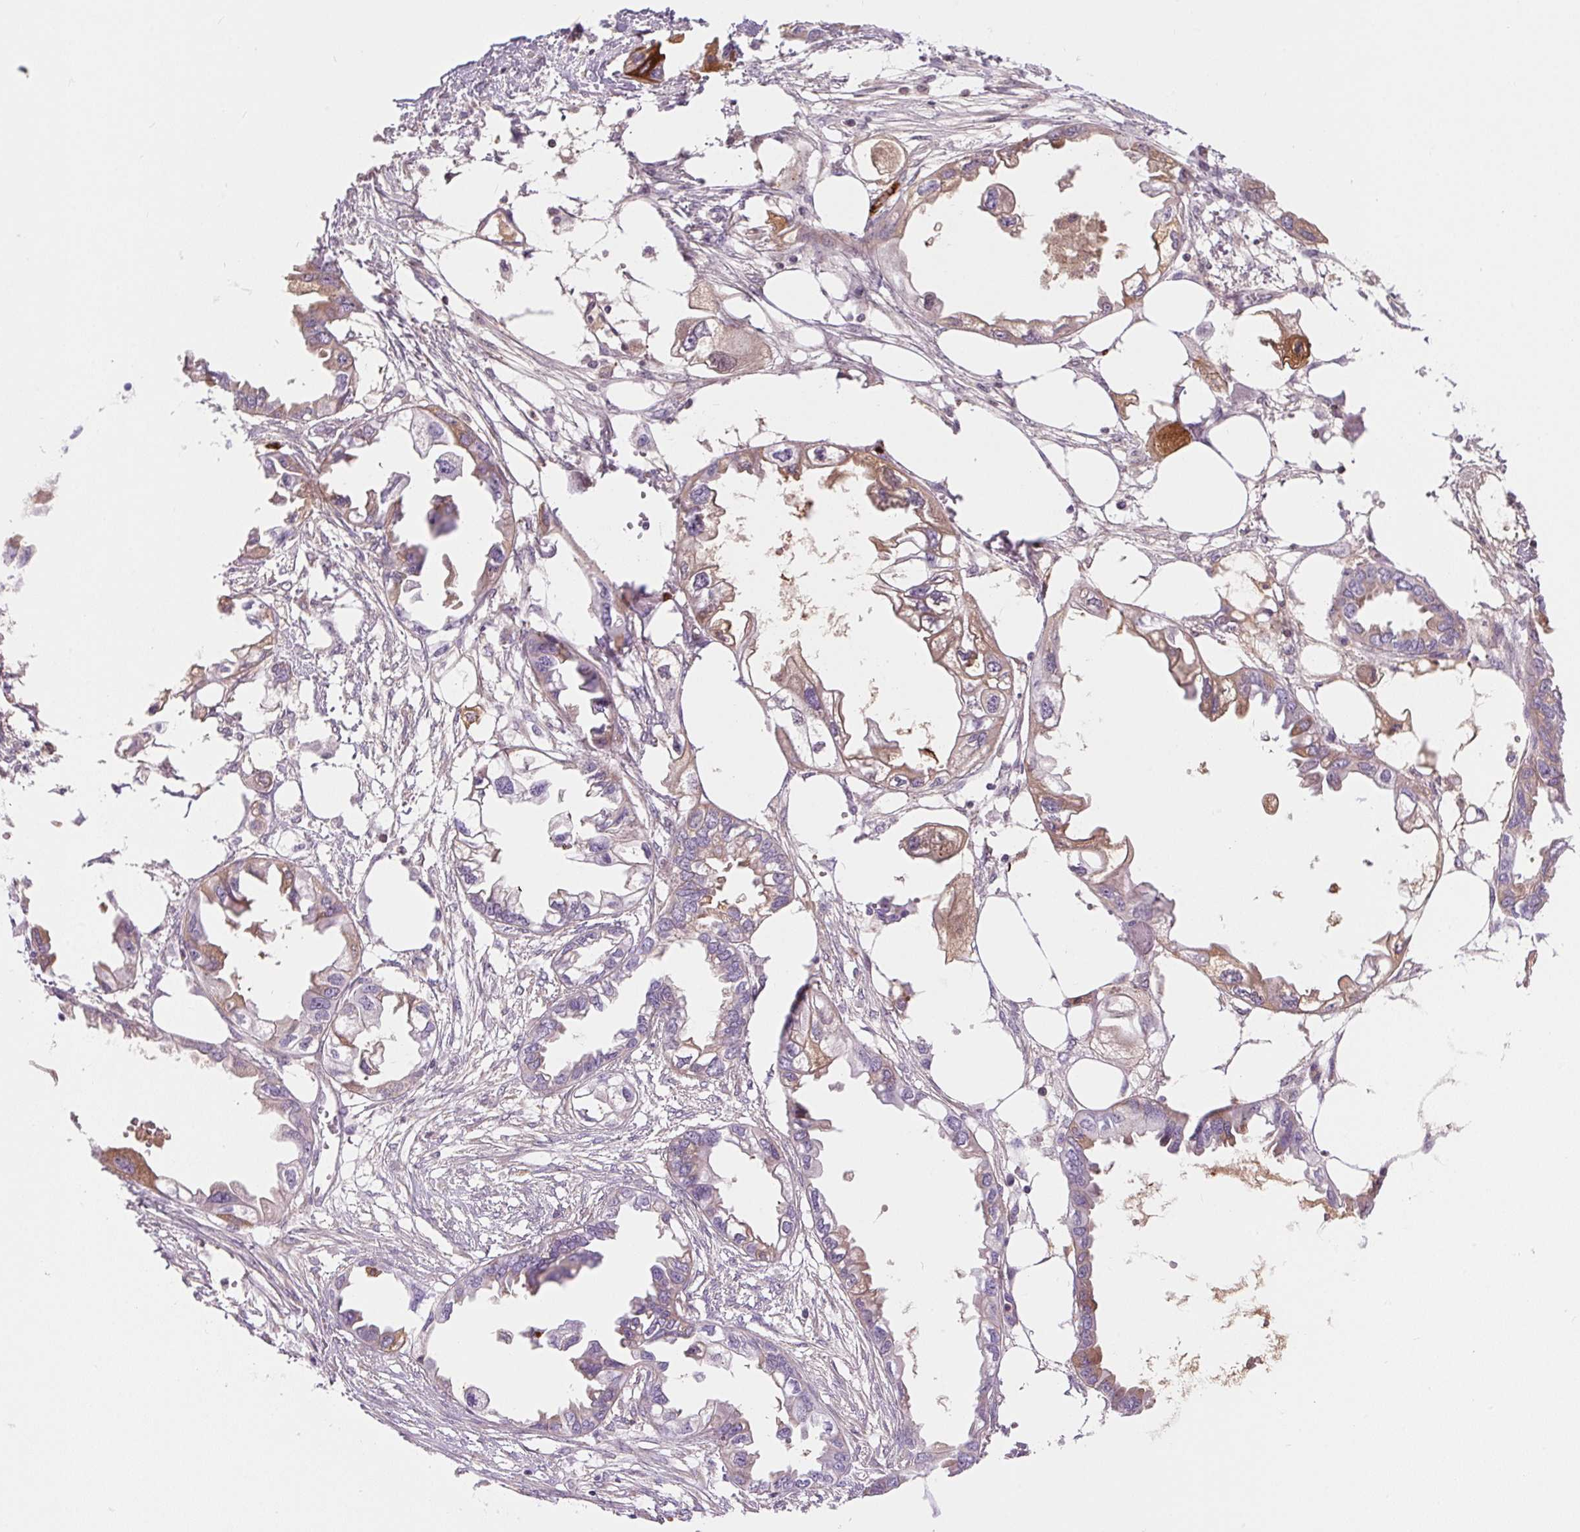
{"staining": {"intensity": "moderate", "quantity": "<25%", "location": "cytoplasmic/membranous,nuclear"}, "tissue": "endometrial cancer", "cell_type": "Tumor cells", "image_type": "cancer", "snomed": [{"axis": "morphology", "description": "Adenocarcinoma, NOS"}, {"axis": "morphology", "description": "Adenocarcinoma, metastatic, NOS"}, {"axis": "topography", "description": "Adipose tissue"}, {"axis": "topography", "description": "Endometrium"}], "caption": "Immunohistochemistry micrograph of neoplastic tissue: endometrial cancer (metastatic adenocarcinoma) stained using immunohistochemistry (IHC) reveals low levels of moderate protein expression localized specifically in the cytoplasmic/membranous and nuclear of tumor cells, appearing as a cytoplasmic/membranous and nuclear brown color.", "gene": "ORM1", "patient": {"sex": "female", "age": 67}}